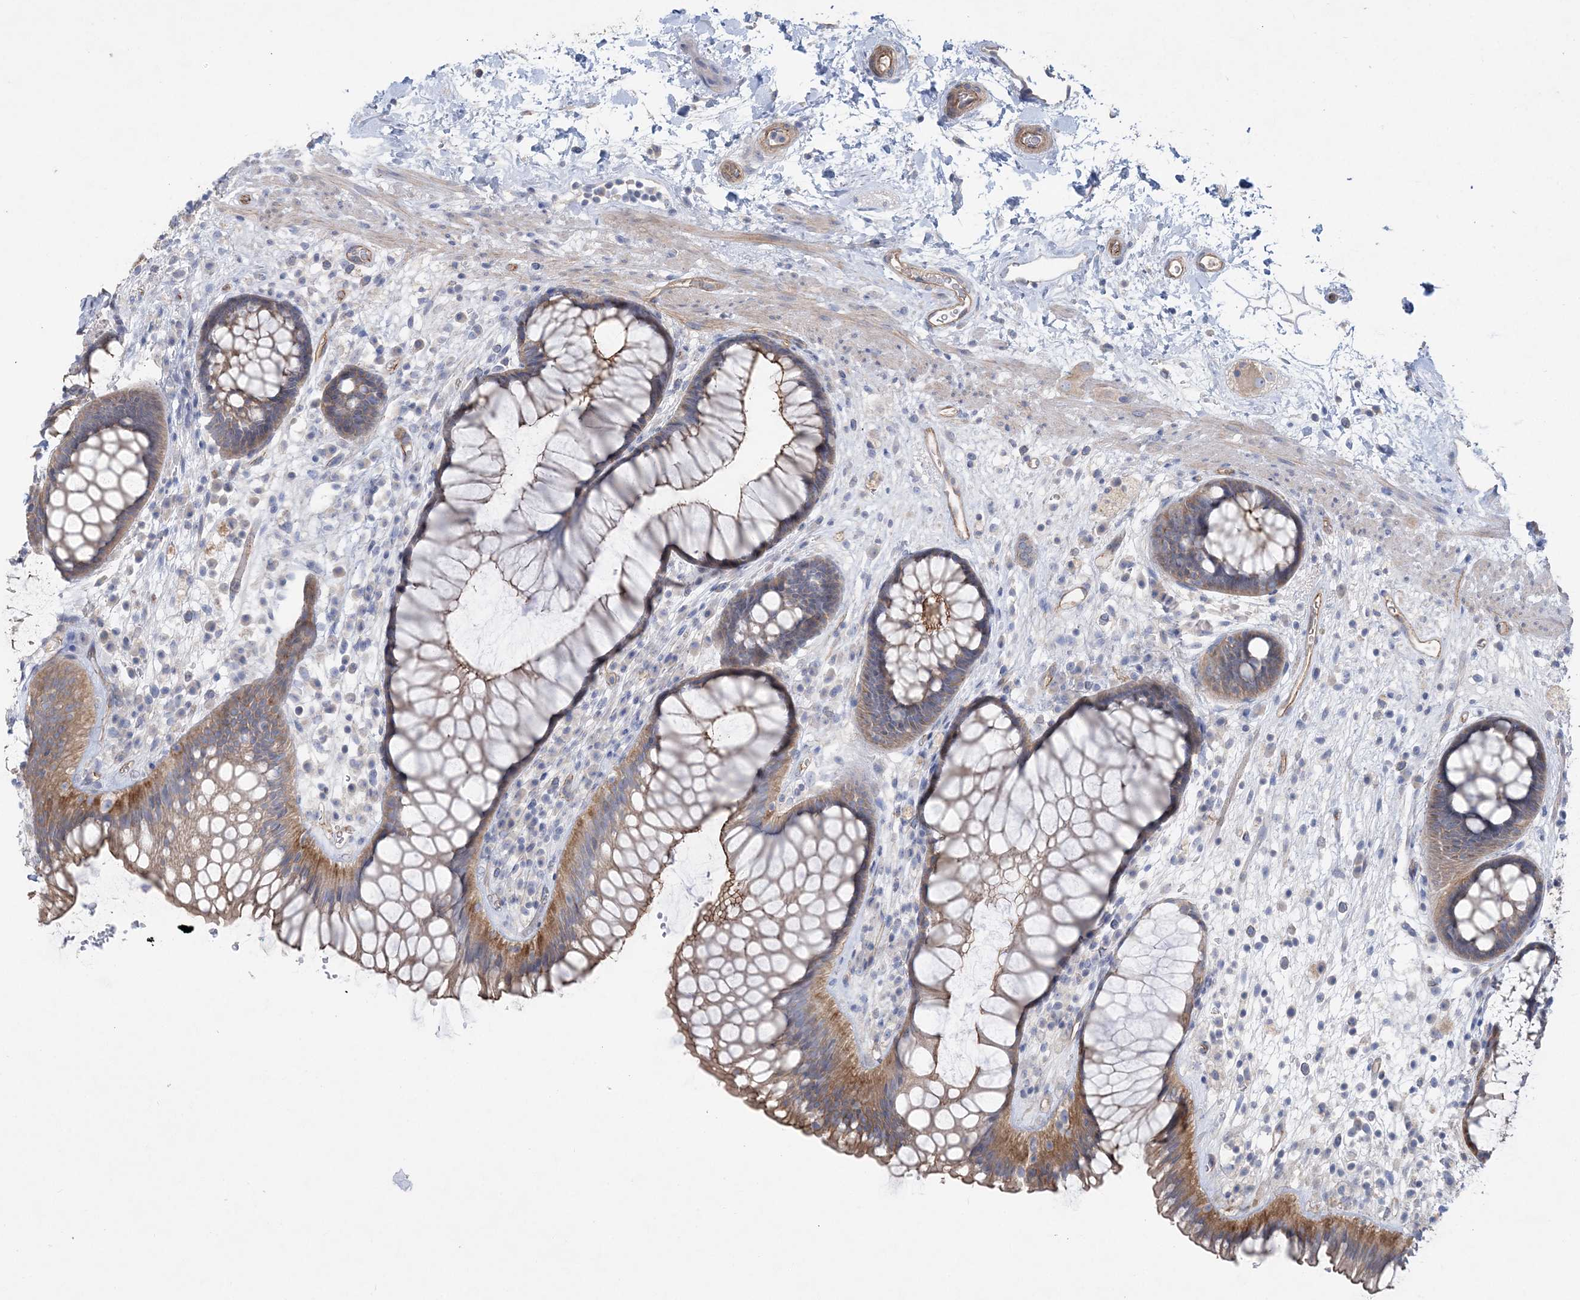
{"staining": {"intensity": "moderate", "quantity": ">75%", "location": "cytoplasmic/membranous"}, "tissue": "rectum", "cell_type": "Glandular cells", "image_type": "normal", "snomed": [{"axis": "morphology", "description": "Normal tissue, NOS"}, {"axis": "topography", "description": "Rectum"}], "caption": "A photomicrograph of rectum stained for a protein displays moderate cytoplasmic/membranous brown staining in glandular cells. The staining was performed using DAB to visualize the protein expression in brown, while the nuclei were stained in blue with hematoxylin (Magnification: 20x).", "gene": "PIGC", "patient": {"sex": "male", "age": 51}}